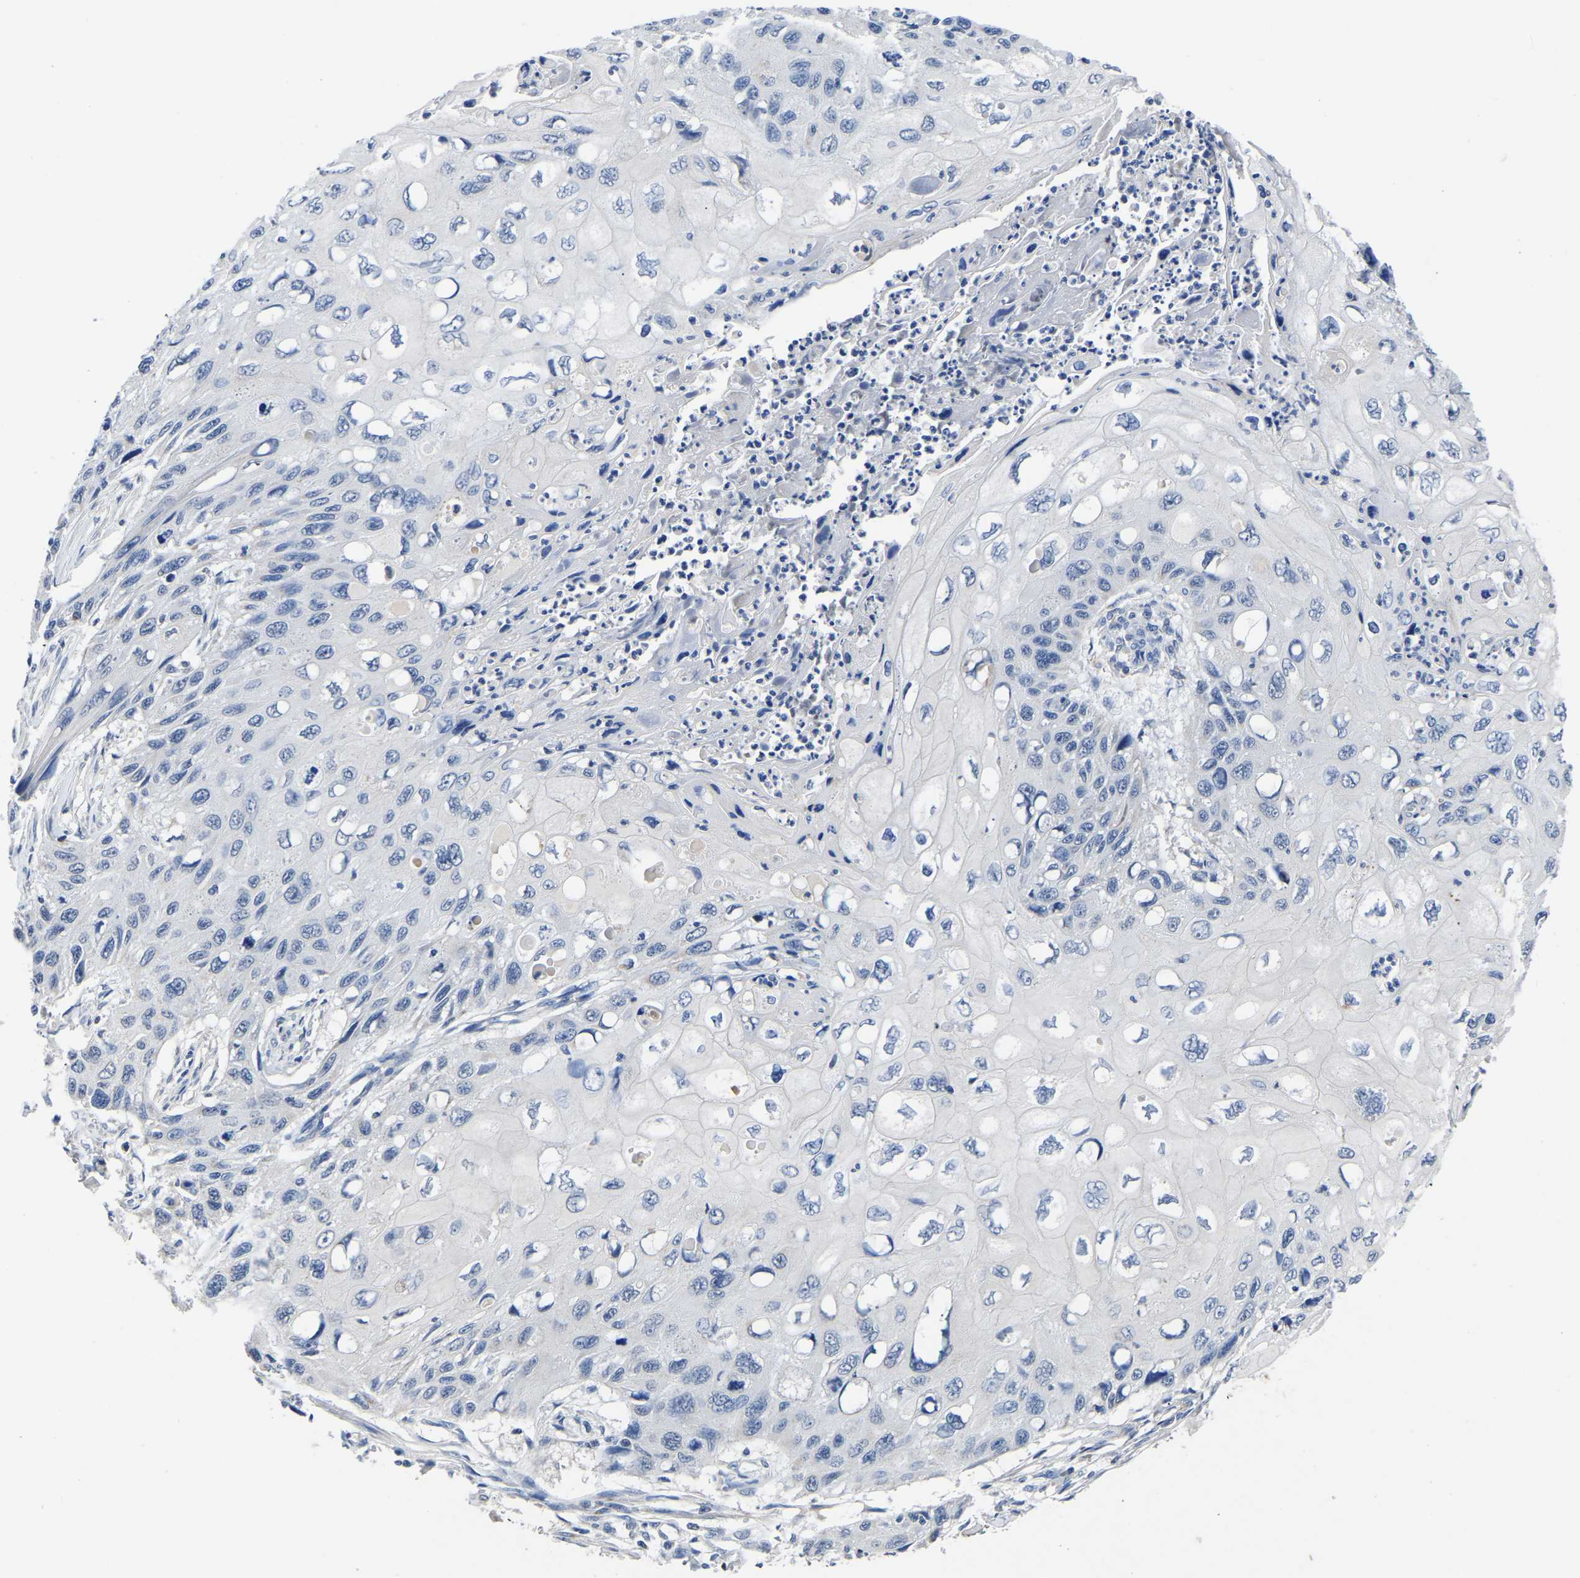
{"staining": {"intensity": "negative", "quantity": "none", "location": "none"}, "tissue": "cervical cancer", "cell_type": "Tumor cells", "image_type": "cancer", "snomed": [{"axis": "morphology", "description": "Squamous cell carcinoma, NOS"}, {"axis": "topography", "description": "Cervix"}], "caption": "The image exhibits no staining of tumor cells in squamous cell carcinoma (cervical).", "gene": "FGD5", "patient": {"sex": "female", "age": 70}}